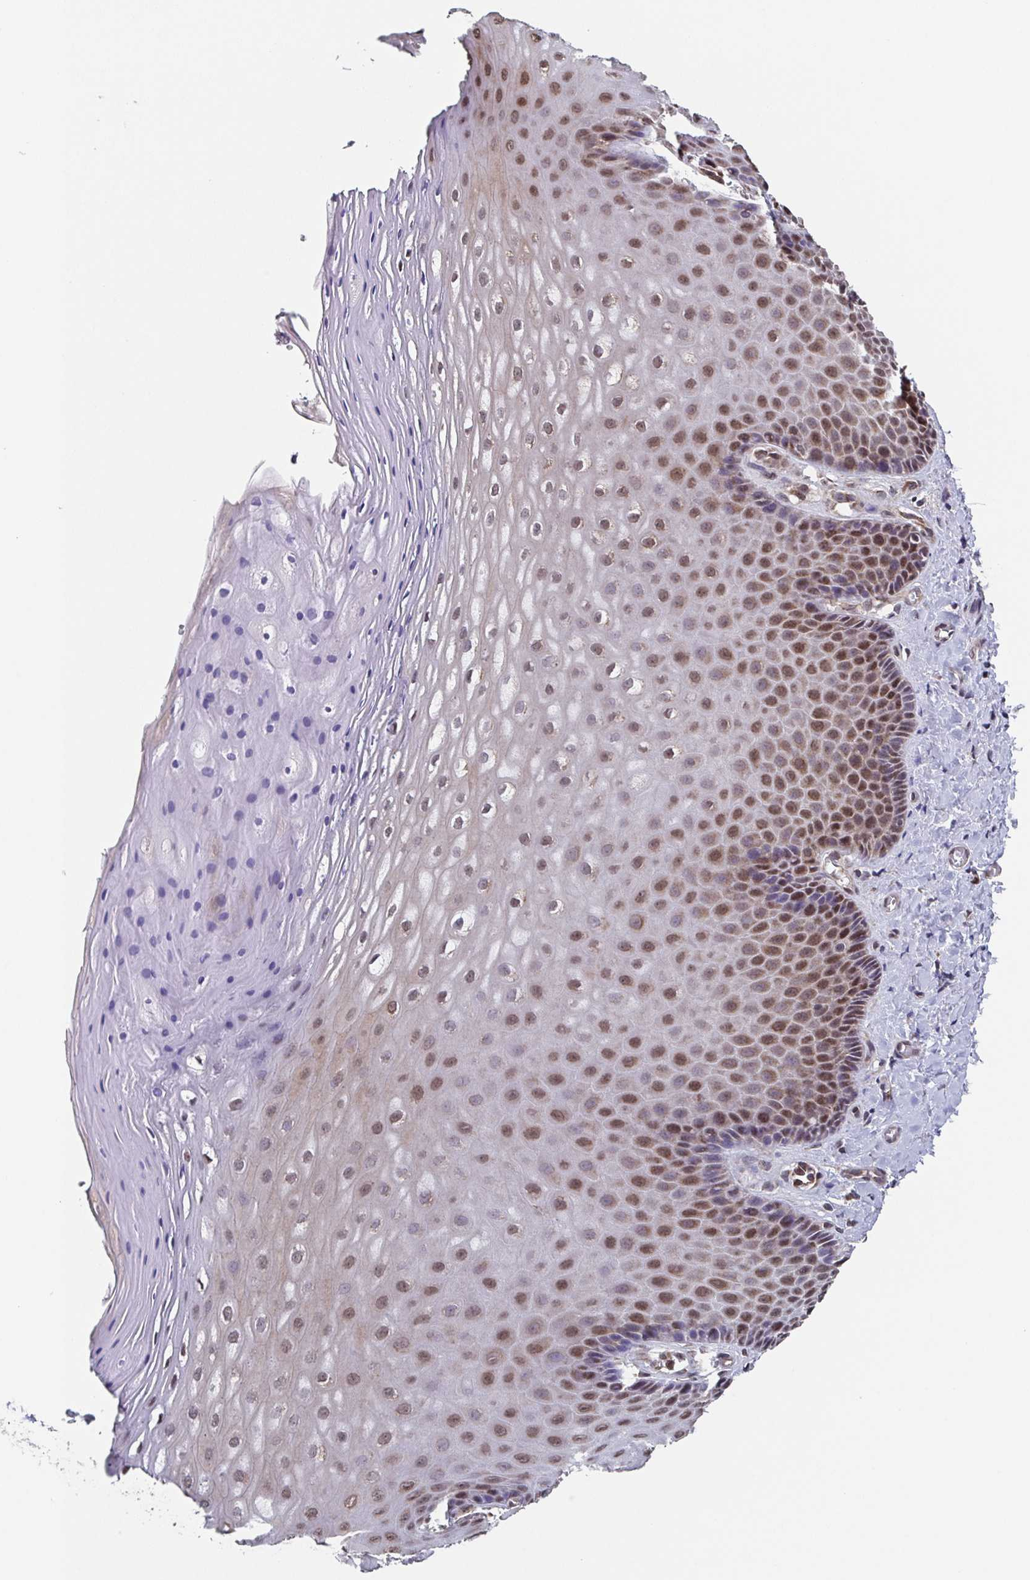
{"staining": {"intensity": "moderate", "quantity": "25%-75%", "location": "nuclear"}, "tissue": "vagina", "cell_type": "Squamous epithelial cells", "image_type": "normal", "snomed": [{"axis": "morphology", "description": "Normal tissue, NOS"}, {"axis": "topography", "description": "Vagina"}], "caption": "Immunohistochemical staining of unremarkable vagina demonstrates 25%-75% levels of moderate nuclear protein expression in about 25%-75% of squamous epithelial cells. Using DAB (3,3'-diaminobenzidine) (brown) and hematoxylin (blue) stains, captured at high magnification using brightfield microscopy.", "gene": "TTC19", "patient": {"sex": "female", "age": 83}}